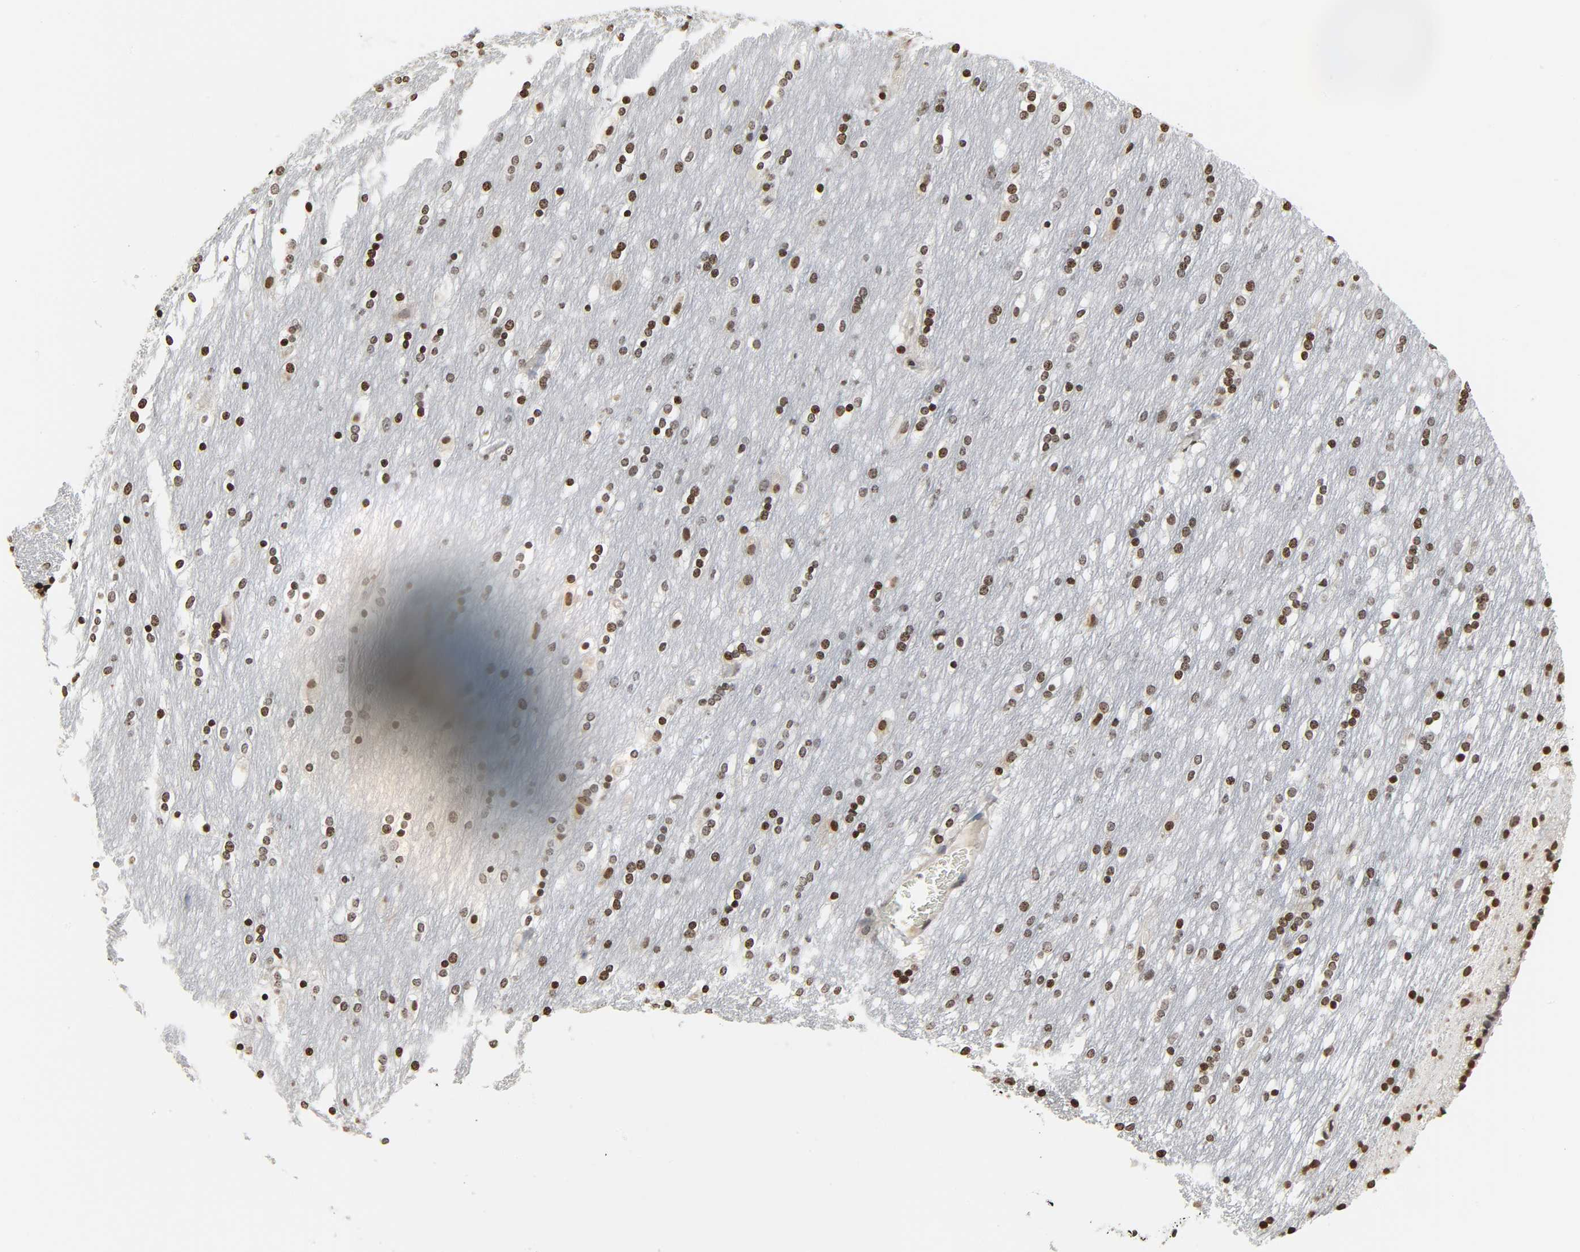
{"staining": {"intensity": "moderate", "quantity": ">75%", "location": "nuclear"}, "tissue": "caudate", "cell_type": "Glial cells", "image_type": "normal", "snomed": [{"axis": "morphology", "description": "Normal tissue, NOS"}, {"axis": "topography", "description": "Lateral ventricle wall"}], "caption": "High-power microscopy captured an immunohistochemistry (IHC) image of benign caudate, revealing moderate nuclear expression in approximately >75% of glial cells. Immunohistochemistry stains the protein of interest in brown and the nuclei are stained blue.", "gene": "ELAVL1", "patient": {"sex": "female", "age": 54}}